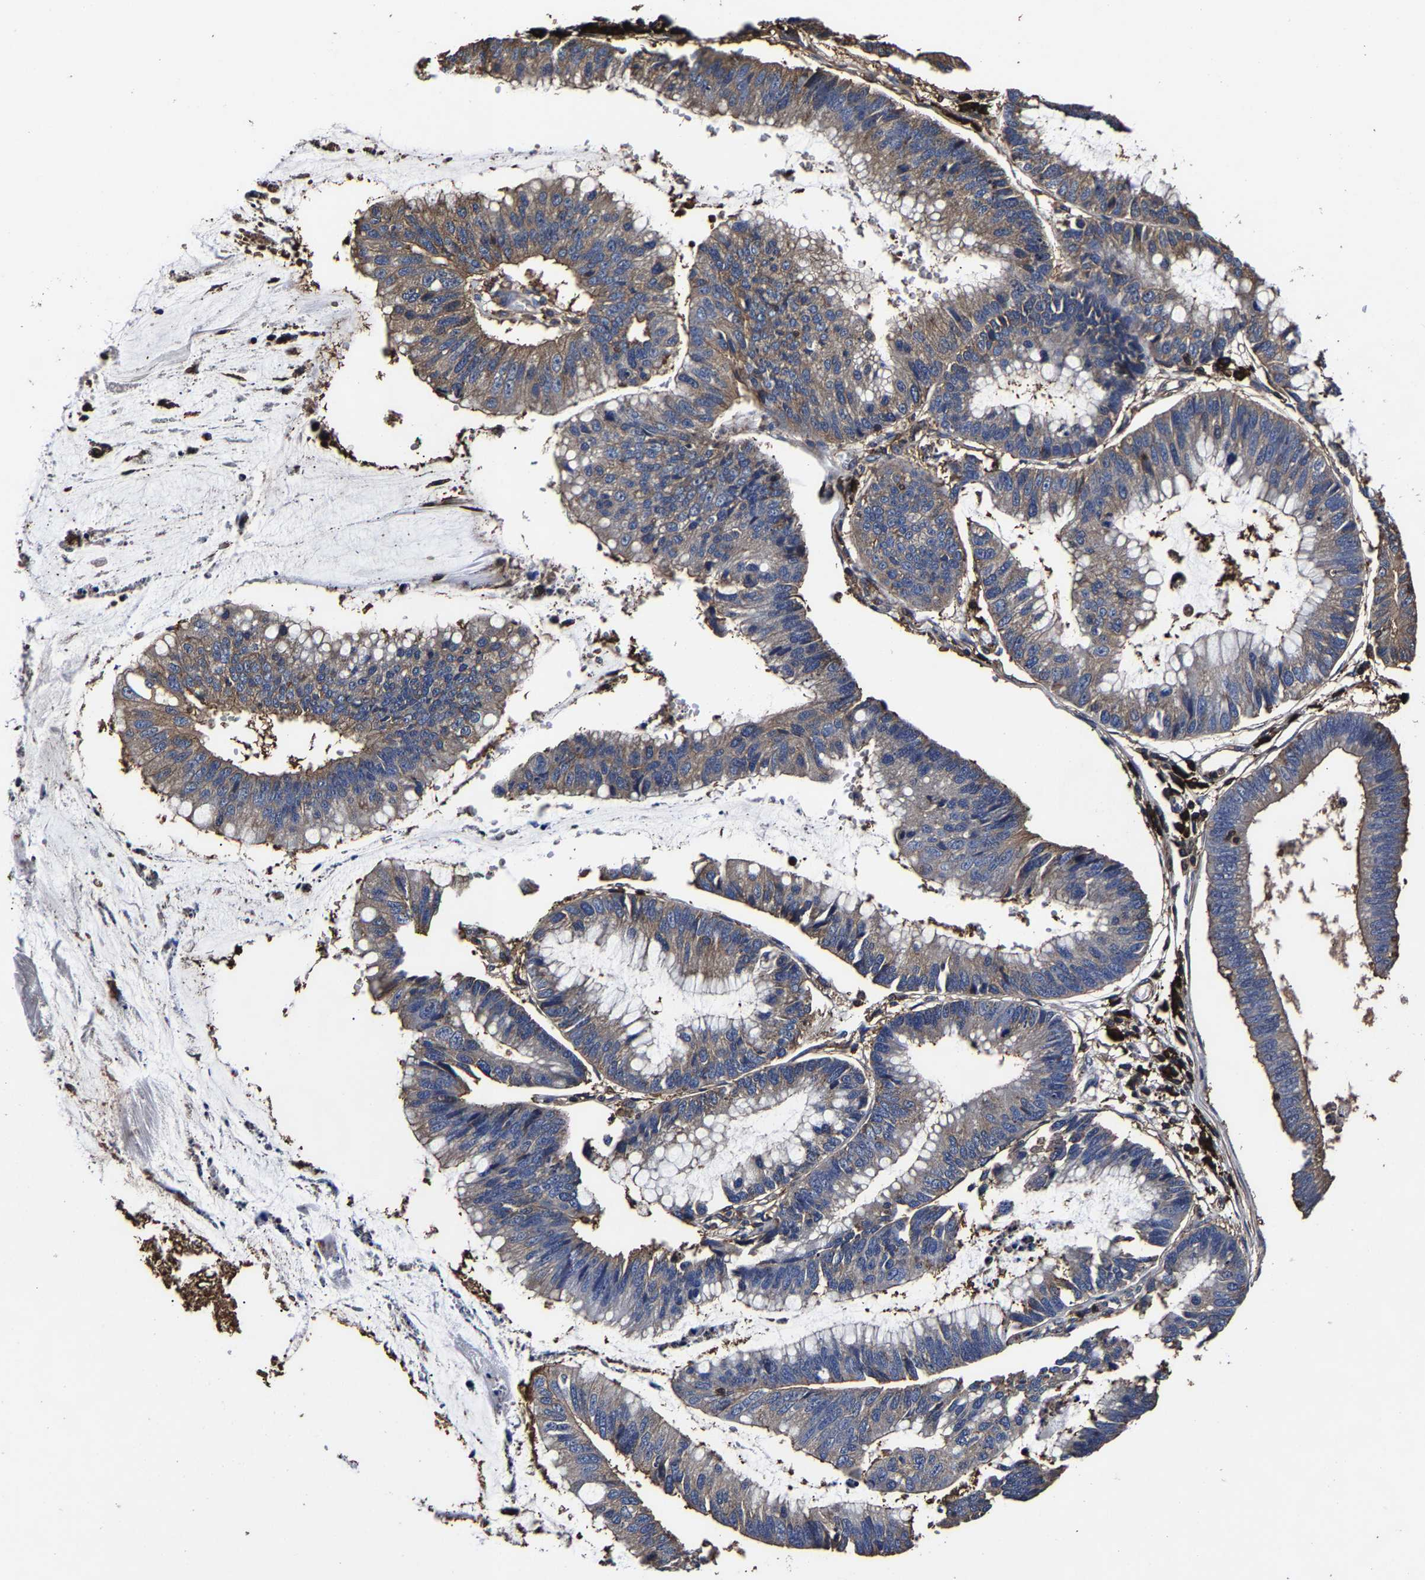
{"staining": {"intensity": "weak", "quantity": ">75%", "location": "cytoplasmic/membranous"}, "tissue": "stomach cancer", "cell_type": "Tumor cells", "image_type": "cancer", "snomed": [{"axis": "morphology", "description": "Adenocarcinoma, NOS"}, {"axis": "topography", "description": "Stomach"}], "caption": "Stomach adenocarcinoma stained with DAB (3,3'-diaminobenzidine) IHC shows low levels of weak cytoplasmic/membranous positivity in about >75% of tumor cells.", "gene": "SSH3", "patient": {"sex": "male", "age": 59}}